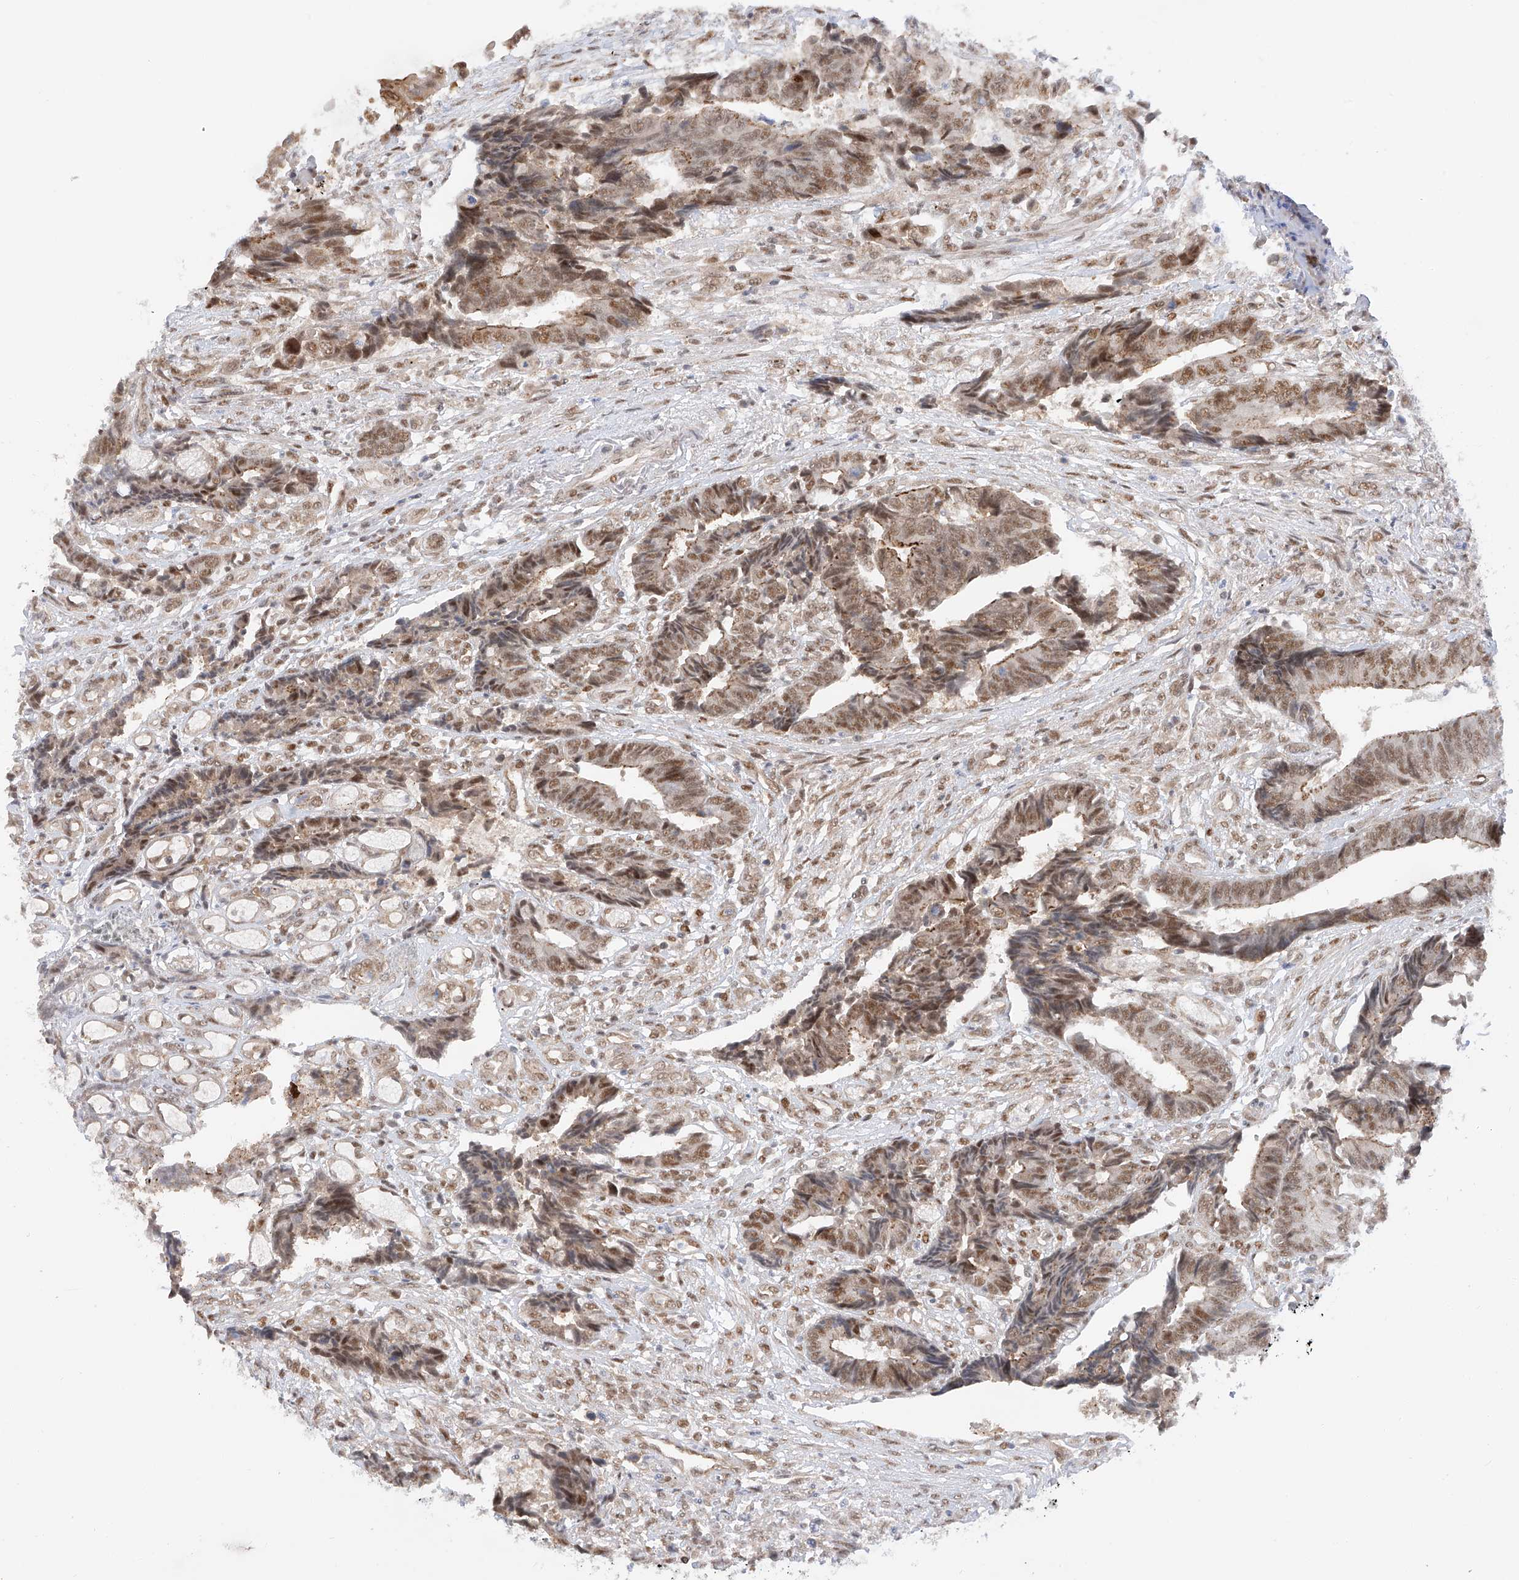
{"staining": {"intensity": "moderate", "quantity": ">75%", "location": "cytoplasmic/membranous,nuclear"}, "tissue": "colorectal cancer", "cell_type": "Tumor cells", "image_type": "cancer", "snomed": [{"axis": "morphology", "description": "Adenocarcinoma, NOS"}, {"axis": "topography", "description": "Rectum"}], "caption": "This micrograph reveals immunohistochemistry (IHC) staining of human colorectal adenocarcinoma, with medium moderate cytoplasmic/membranous and nuclear staining in about >75% of tumor cells.", "gene": "POGK", "patient": {"sex": "male", "age": 84}}